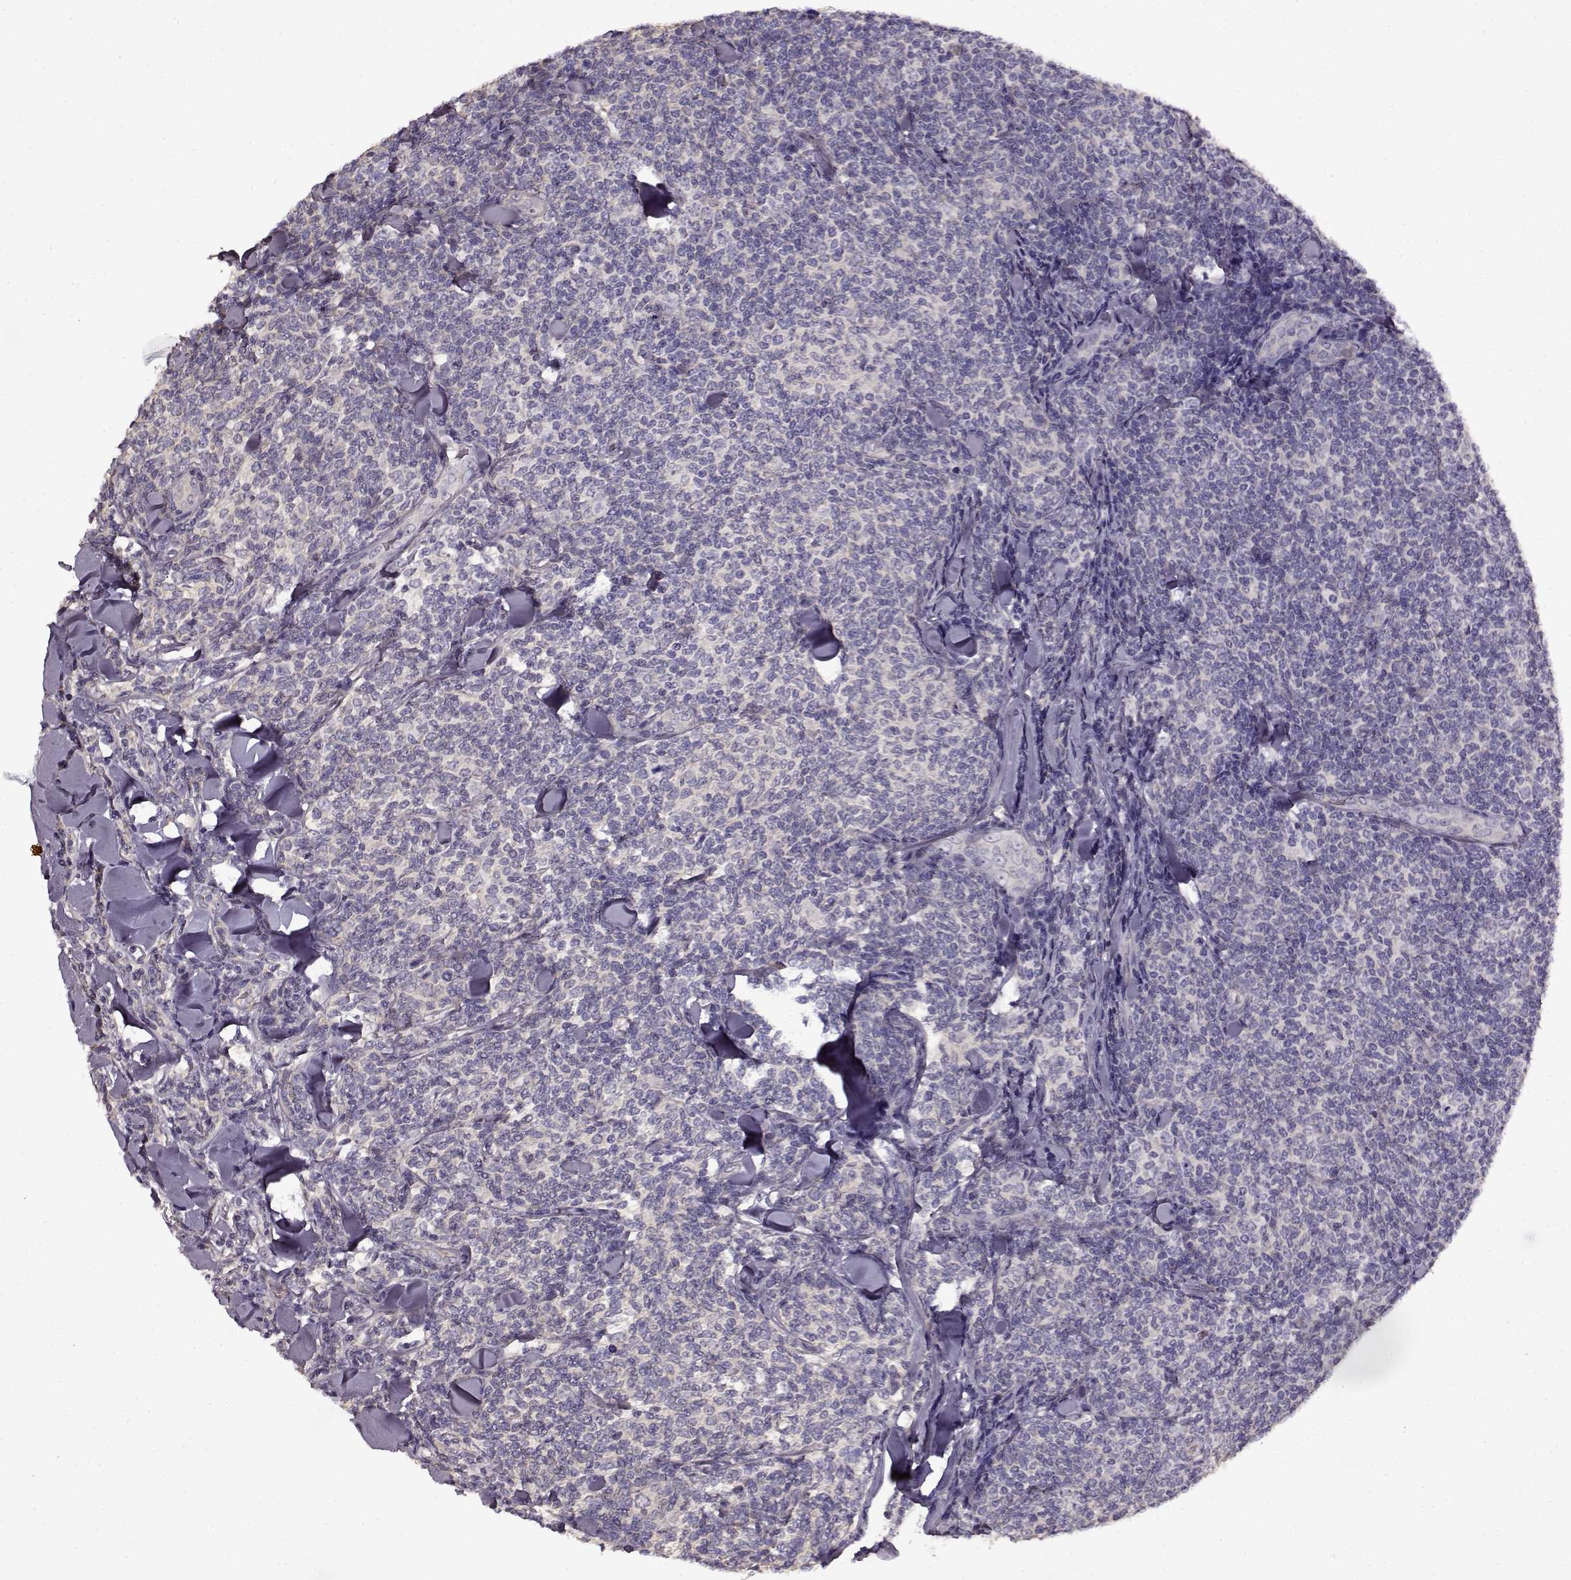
{"staining": {"intensity": "negative", "quantity": "none", "location": "none"}, "tissue": "lymphoma", "cell_type": "Tumor cells", "image_type": "cancer", "snomed": [{"axis": "morphology", "description": "Malignant lymphoma, non-Hodgkin's type, Low grade"}, {"axis": "topography", "description": "Lymph node"}], "caption": "High magnification brightfield microscopy of low-grade malignant lymphoma, non-Hodgkin's type stained with DAB (brown) and counterstained with hematoxylin (blue): tumor cells show no significant positivity. (DAB immunohistochemistry with hematoxylin counter stain).", "gene": "EDDM3B", "patient": {"sex": "female", "age": 56}}